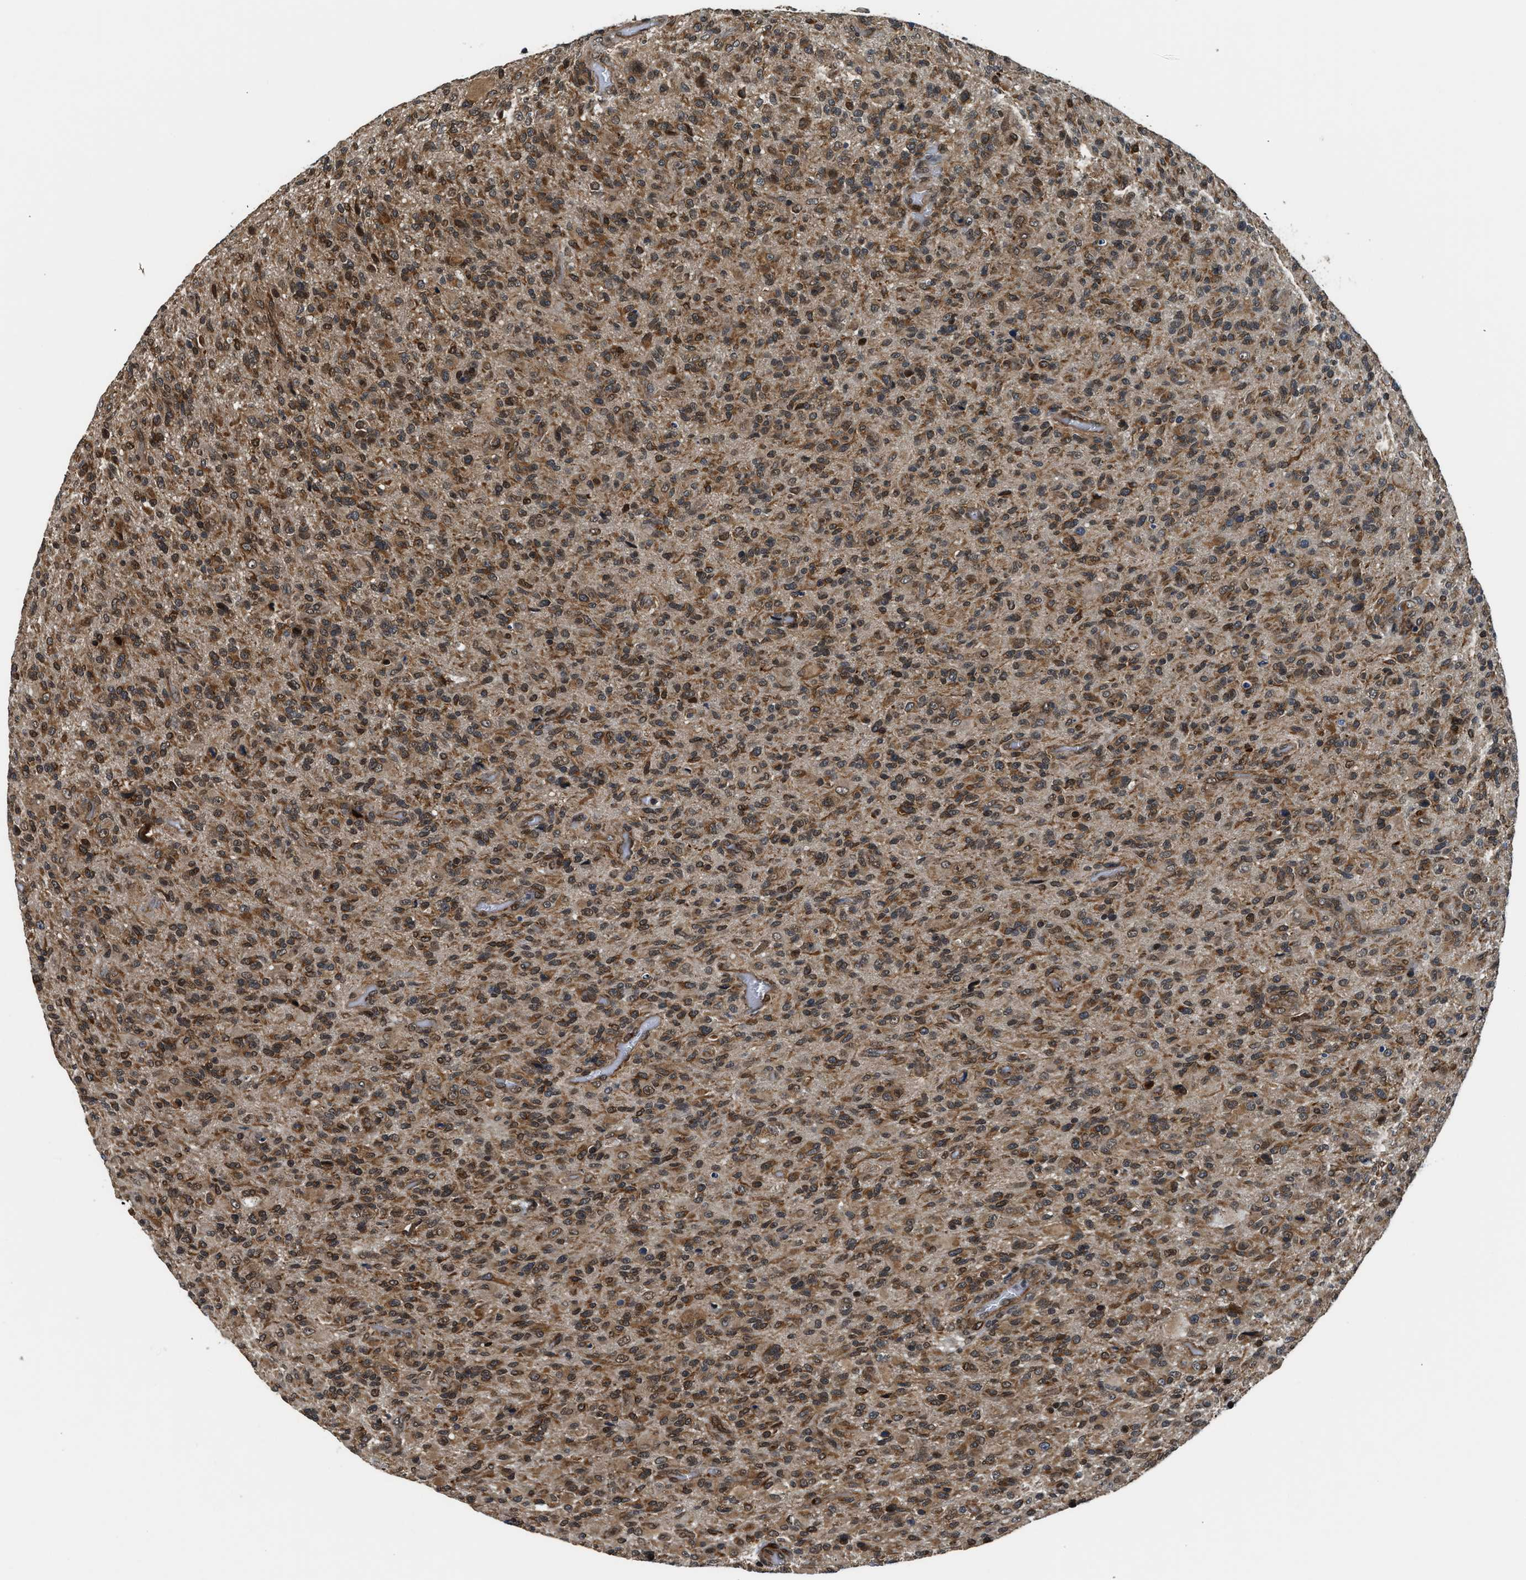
{"staining": {"intensity": "moderate", "quantity": ">75%", "location": "cytoplasmic/membranous"}, "tissue": "glioma", "cell_type": "Tumor cells", "image_type": "cancer", "snomed": [{"axis": "morphology", "description": "Glioma, malignant, High grade"}, {"axis": "topography", "description": "Brain"}], "caption": "High-grade glioma (malignant) stained for a protein demonstrates moderate cytoplasmic/membranous positivity in tumor cells.", "gene": "RETREG3", "patient": {"sex": "male", "age": 71}}